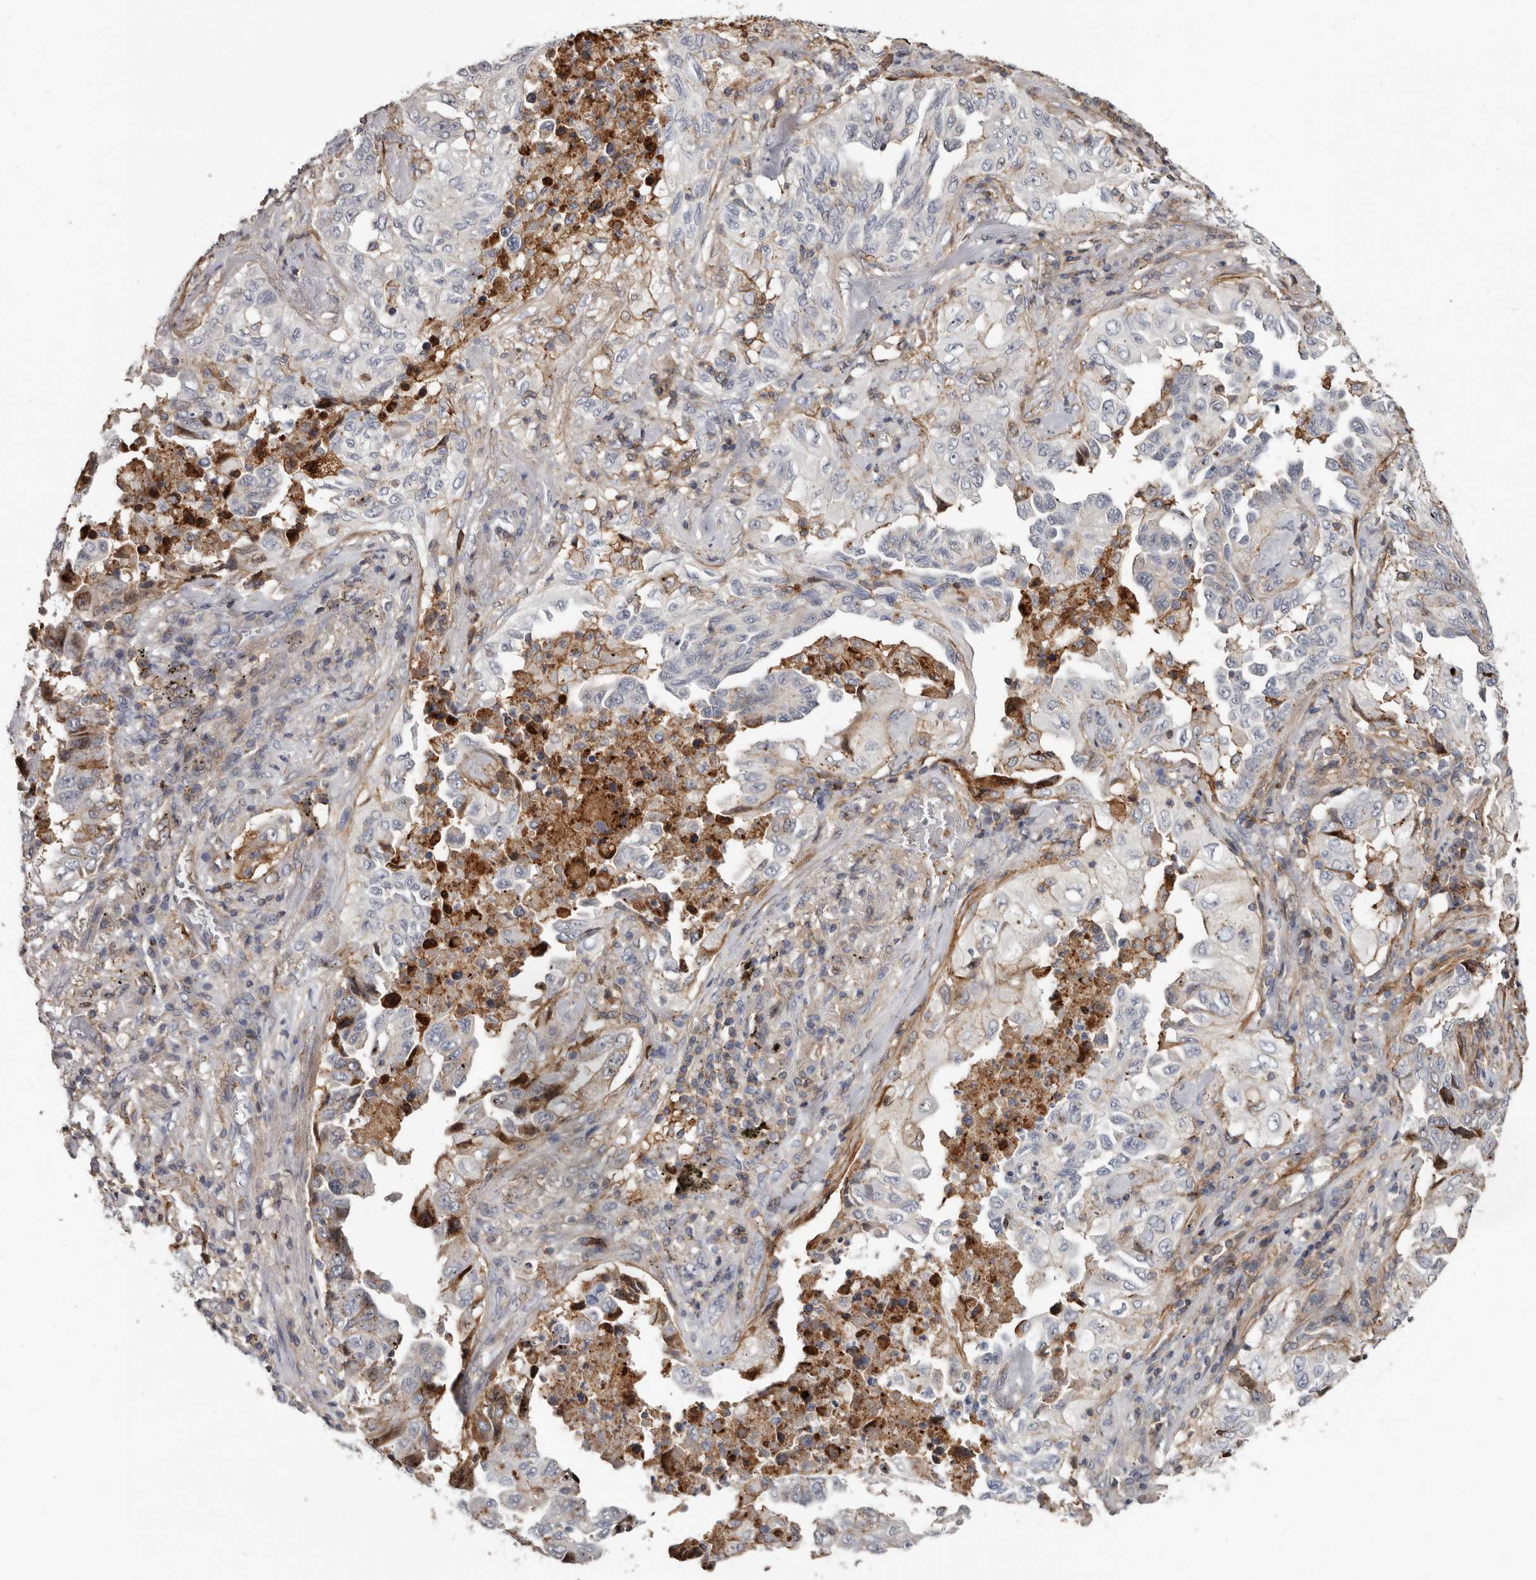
{"staining": {"intensity": "negative", "quantity": "none", "location": "none"}, "tissue": "lung cancer", "cell_type": "Tumor cells", "image_type": "cancer", "snomed": [{"axis": "morphology", "description": "Adenocarcinoma, NOS"}, {"axis": "topography", "description": "Lung"}], "caption": "High power microscopy micrograph of an immunohistochemistry histopathology image of lung cancer (adenocarcinoma), revealing no significant staining in tumor cells.", "gene": "KIF26B", "patient": {"sex": "female", "age": 51}}